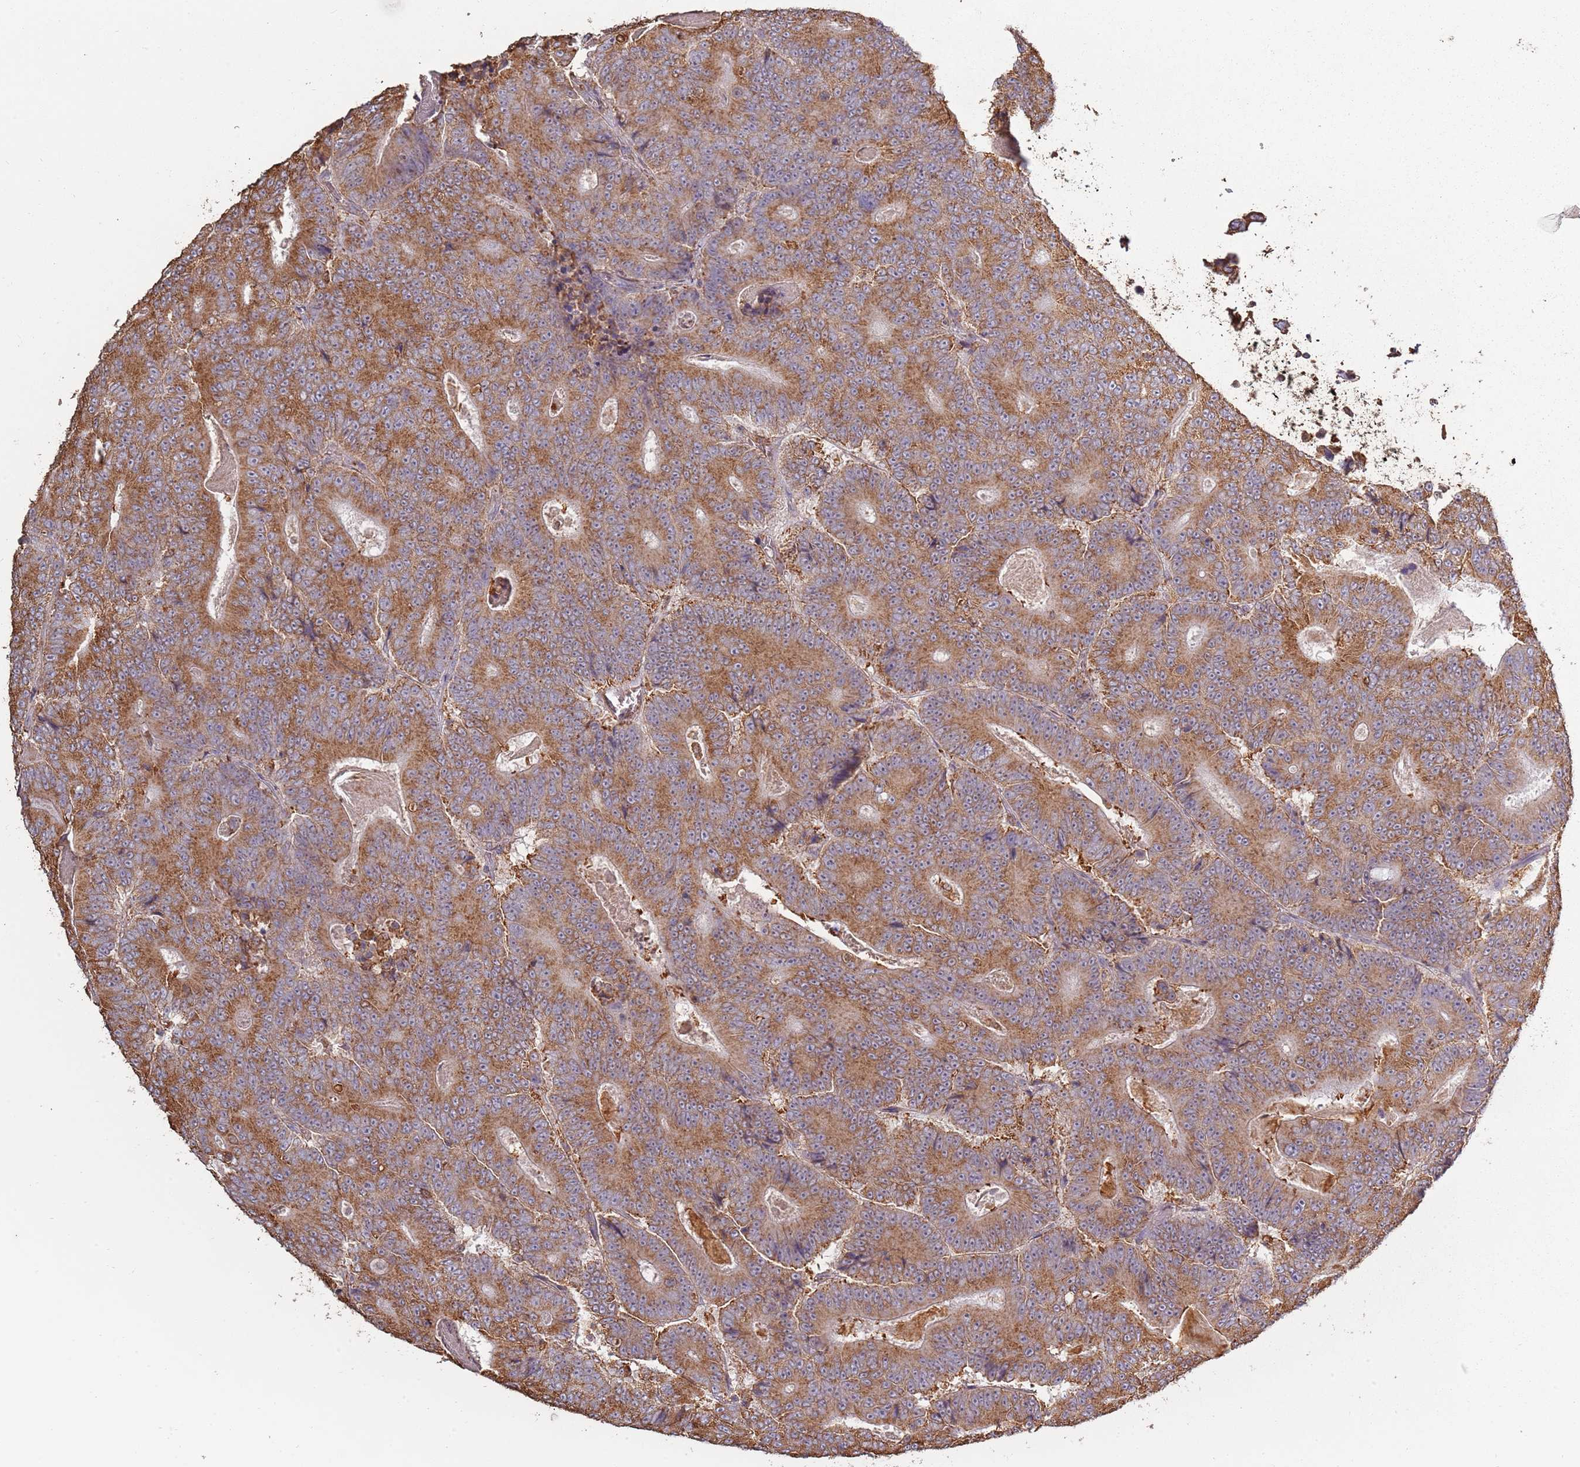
{"staining": {"intensity": "moderate", "quantity": ">75%", "location": "cytoplasmic/membranous"}, "tissue": "colorectal cancer", "cell_type": "Tumor cells", "image_type": "cancer", "snomed": [{"axis": "morphology", "description": "Adenocarcinoma, NOS"}, {"axis": "topography", "description": "Colon"}], "caption": "A histopathology image of human colorectal cancer stained for a protein shows moderate cytoplasmic/membranous brown staining in tumor cells.", "gene": "ATOSB", "patient": {"sex": "male", "age": 83}}